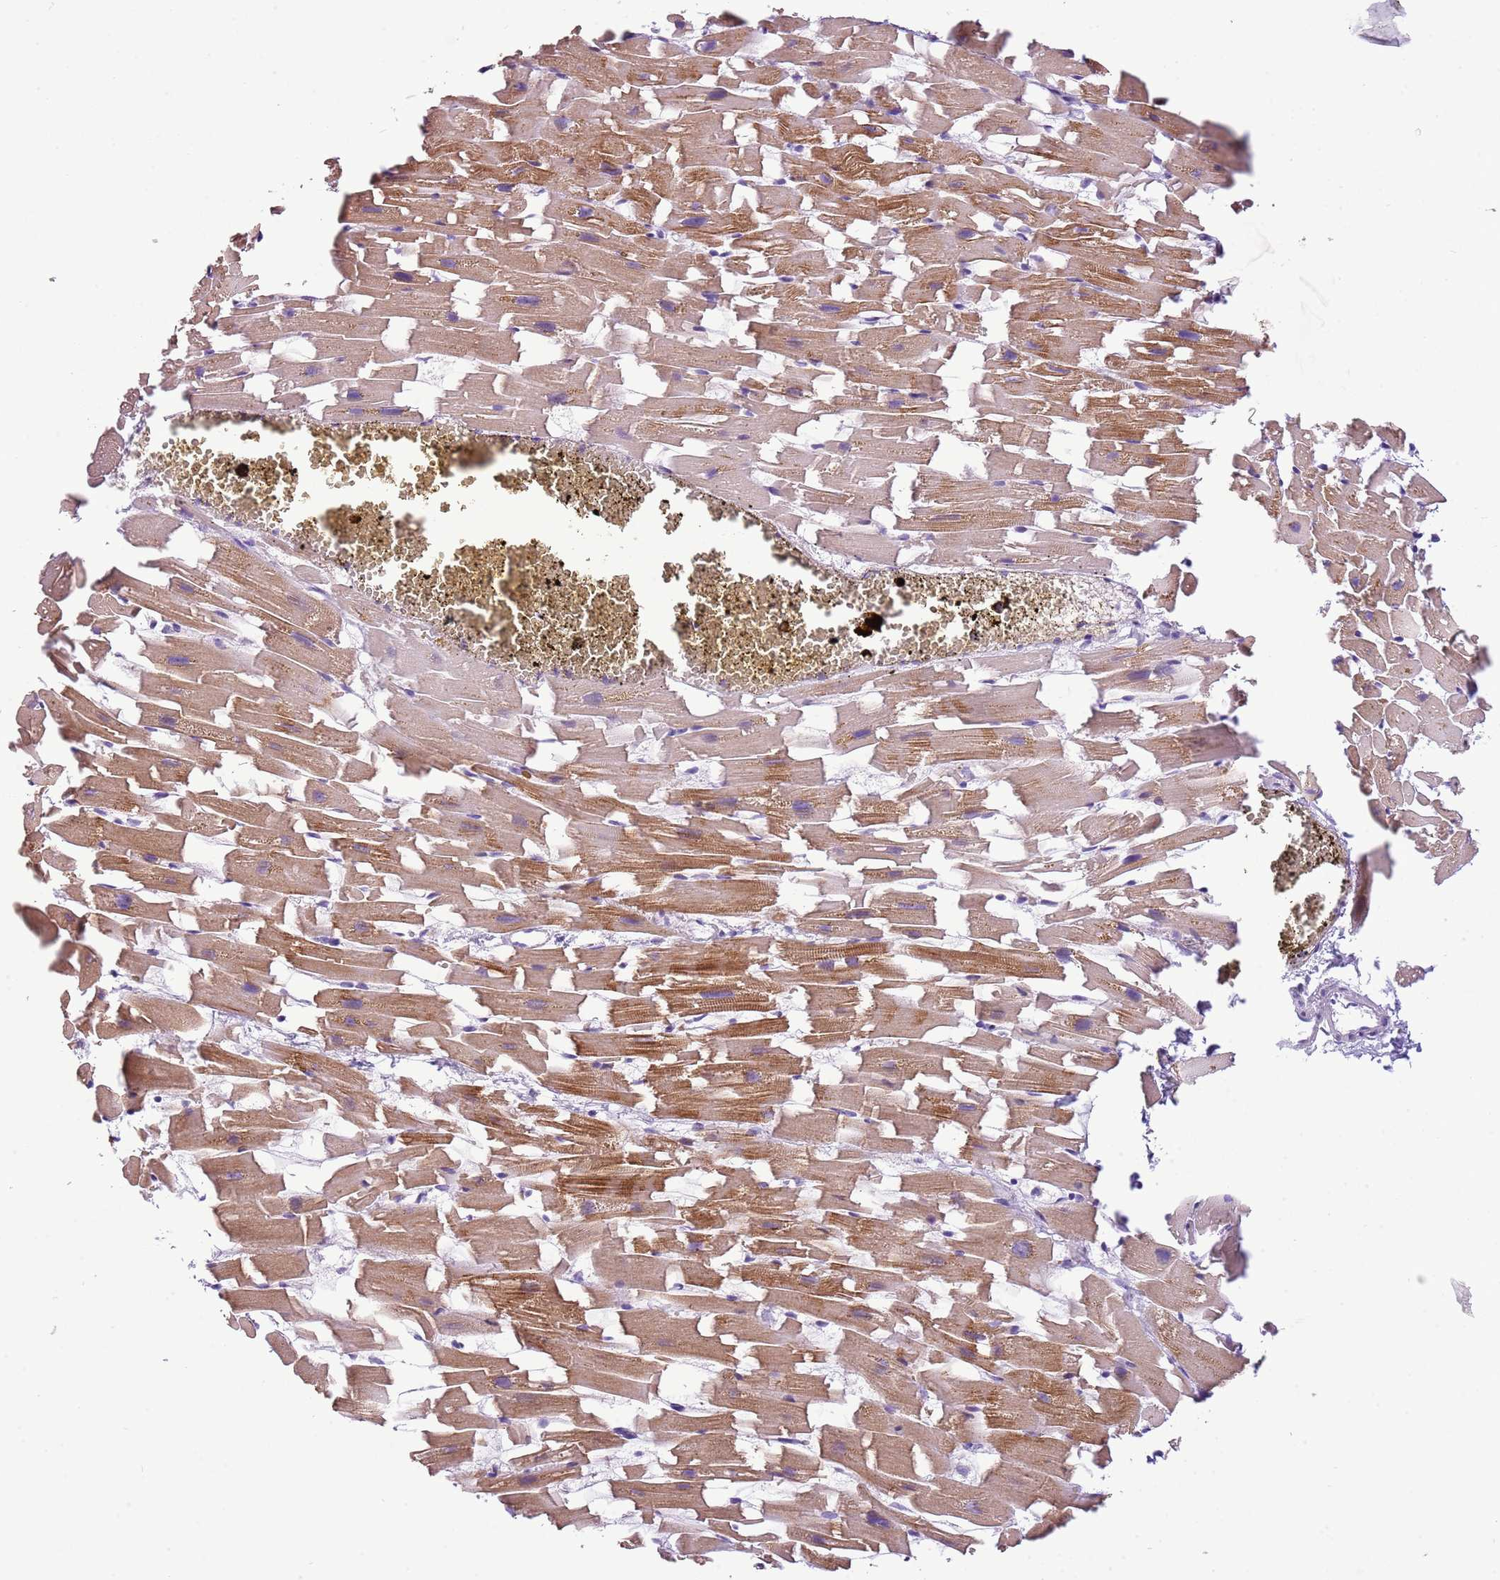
{"staining": {"intensity": "strong", "quantity": ">75%", "location": "cytoplasmic/membranous"}, "tissue": "heart muscle", "cell_type": "Cardiomyocytes", "image_type": "normal", "snomed": [{"axis": "morphology", "description": "Normal tissue, NOS"}, {"axis": "topography", "description": "Heart"}], "caption": "Immunohistochemistry image of benign human heart muscle stained for a protein (brown), which shows high levels of strong cytoplasmic/membranous expression in approximately >75% of cardiomyocytes.", "gene": "FAM120C", "patient": {"sex": "female", "age": 64}}